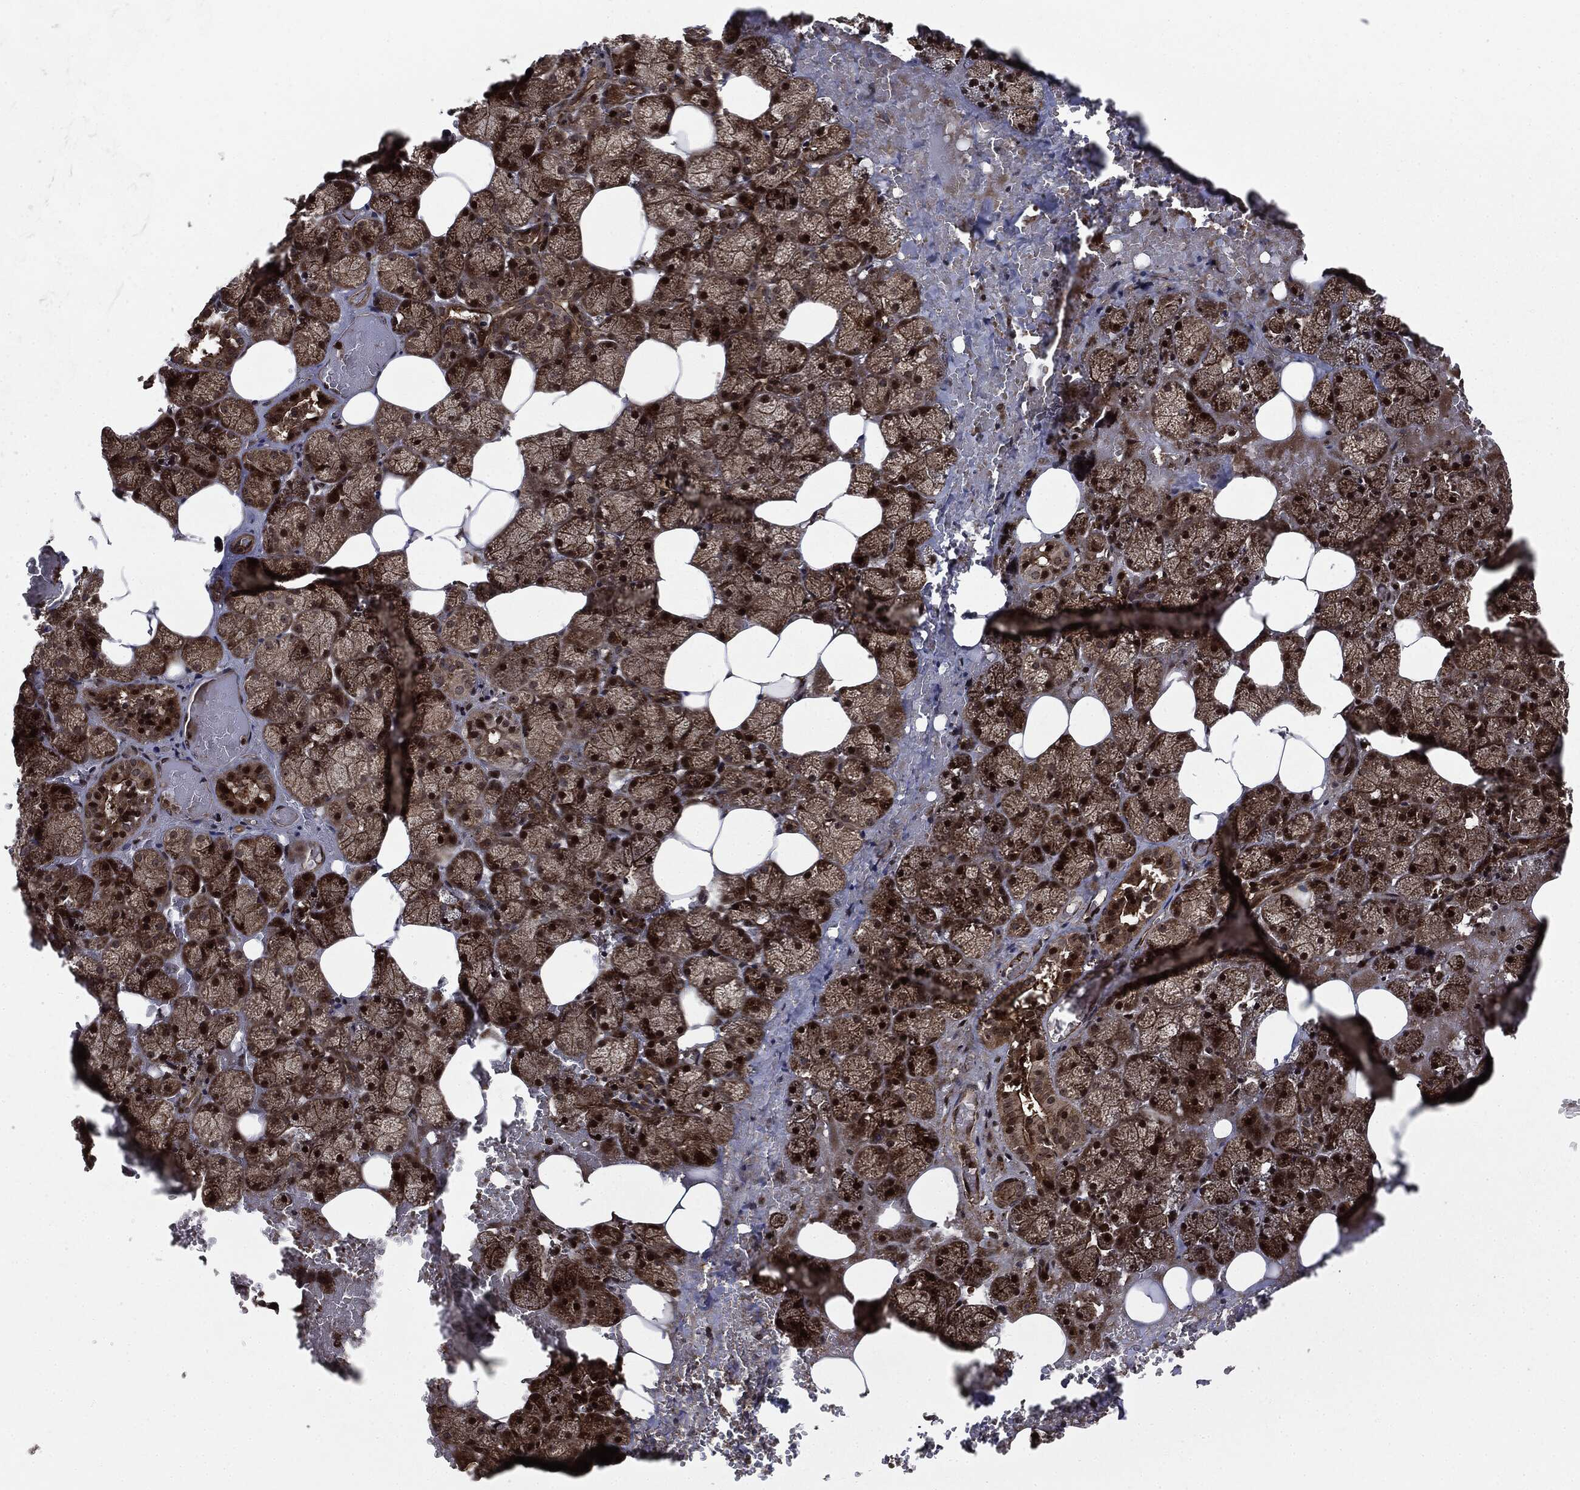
{"staining": {"intensity": "strong", "quantity": ">75%", "location": "cytoplasmic/membranous,nuclear"}, "tissue": "salivary gland", "cell_type": "Glandular cells", "image_type": "normal", "snomed": [{"axis": "morphology", "description": "Normal tissue, NOS"}, {"axis": "topography", "description": "Salivary gland"}], "caption": "Protein staining by IHC shows strong cytoplasmic/membranous,nuclear staining in about >75% of glandular cells in unremarkable salivary gland.", "gene": "CARD6", "patient": {"sex": "male", "age": 38}}